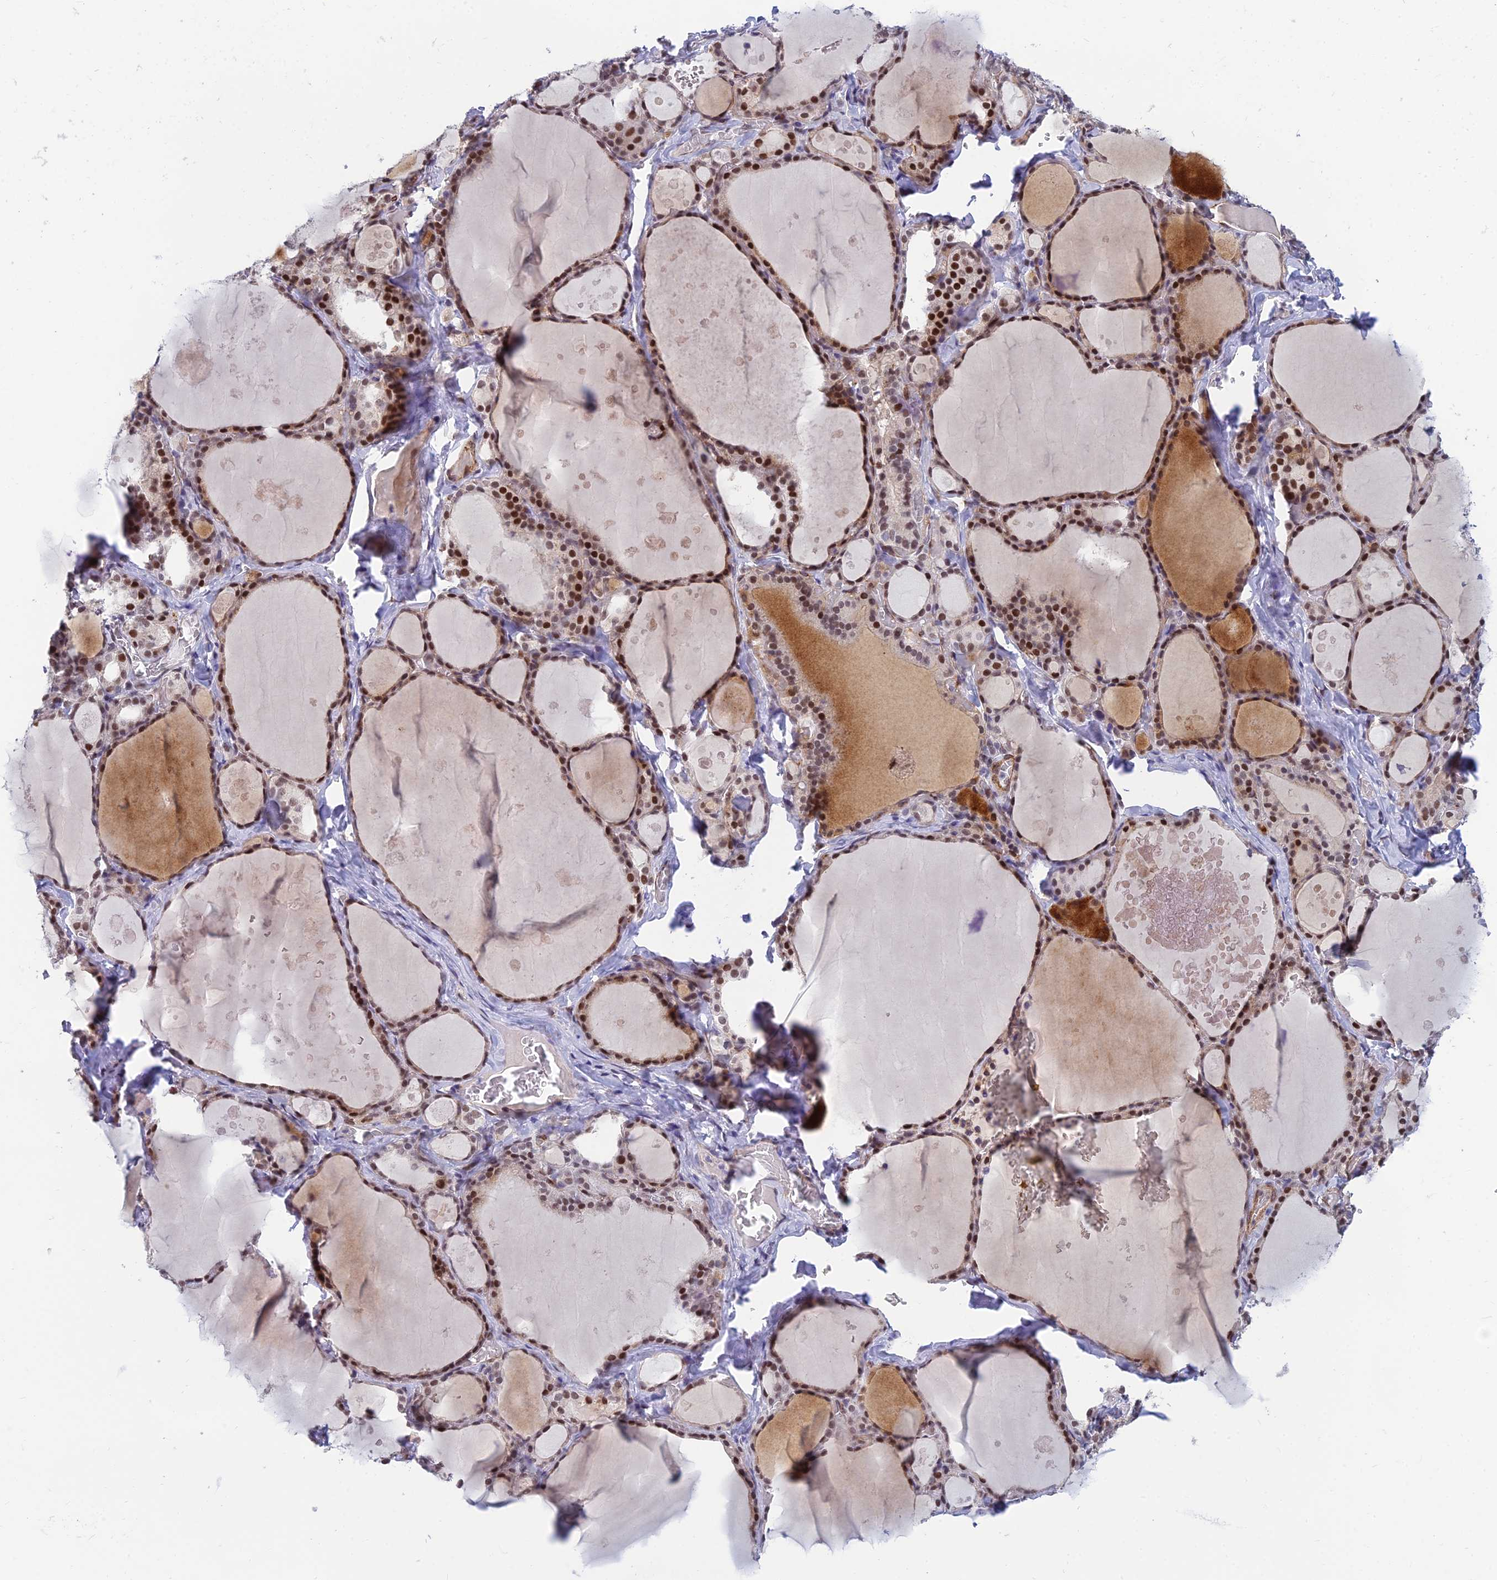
{"staining": {"intensity": "moderate", "quantity": ">75%", "location": "nuclear"}, "tissue": "thyroid gland", "cell_type": "Glandular cells", "image_type": "normal", "snomed": [{"axis": "morphology", "description": "Normal tissue, NOS"}, {"axis": "topography", "description": "Thyroid gland"}], "caption": "DAB (3,3'-diaminobenzidine) immunohistochemical staining of normal thyroid gland reveals moderate nuclear protein expression in approximately >75% of glandular cells.", "gene": "CLK4", "patient": {"sex": "male", "age": 56}}